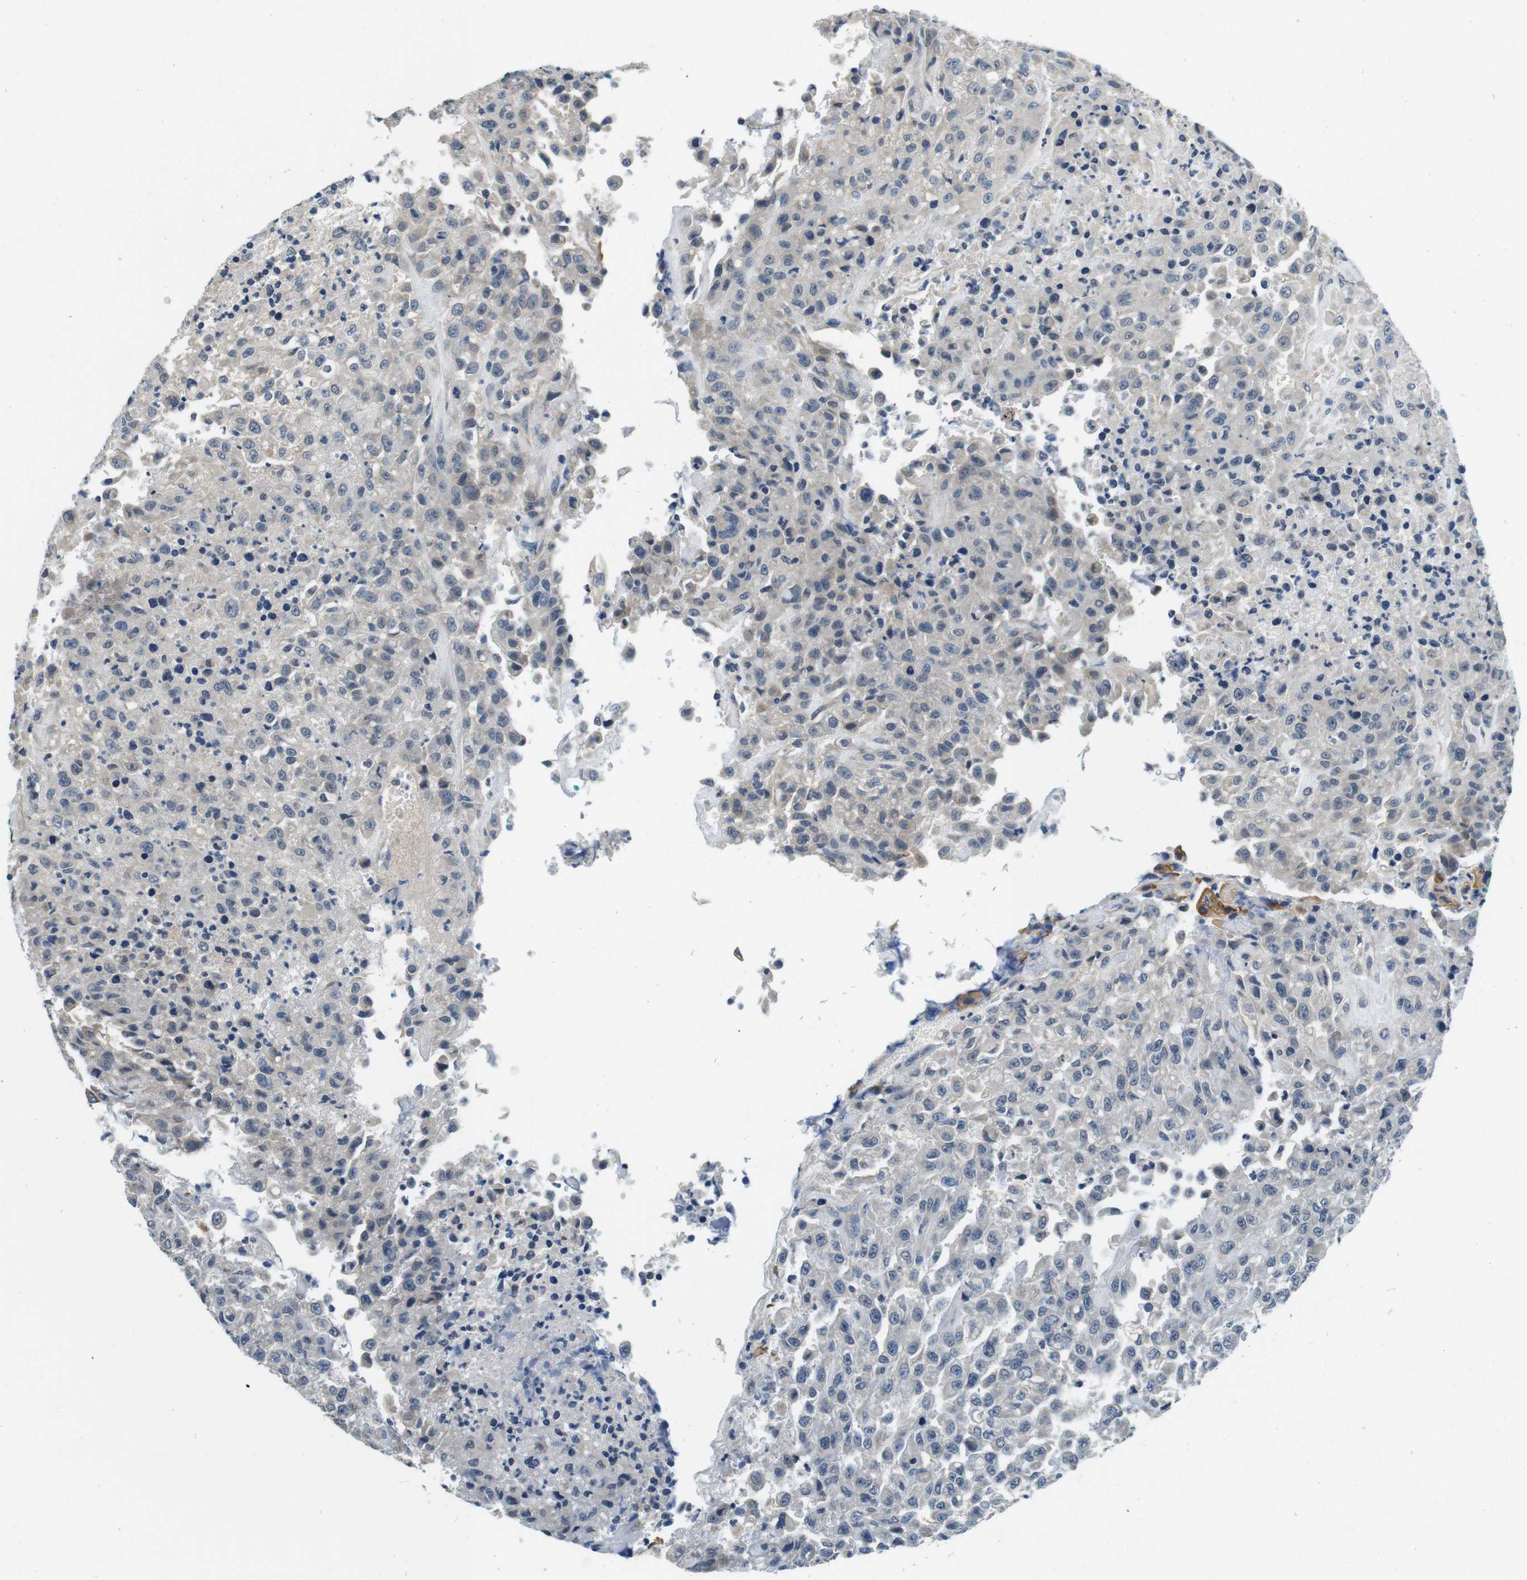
{"staining": {"intensity": "negative", "quantity": "none", "location": "none"}, "tissue": "urothelial cancer", "cell_type": "Tumor cells", "image_type": "cancer", "snomed": [{"axis": "morphology", "description": "Urothelial carcinoma, High grade"}, {"axis": "topography", "description": "Urinary bladder"}], "caption": "This is an immunohistochemistry (IHC) image of high-grade urothelial carcinoma. There is no positivity in tumor cells.", "gene": "DTNA", "patient": {"sex": "male", "age": 46}}